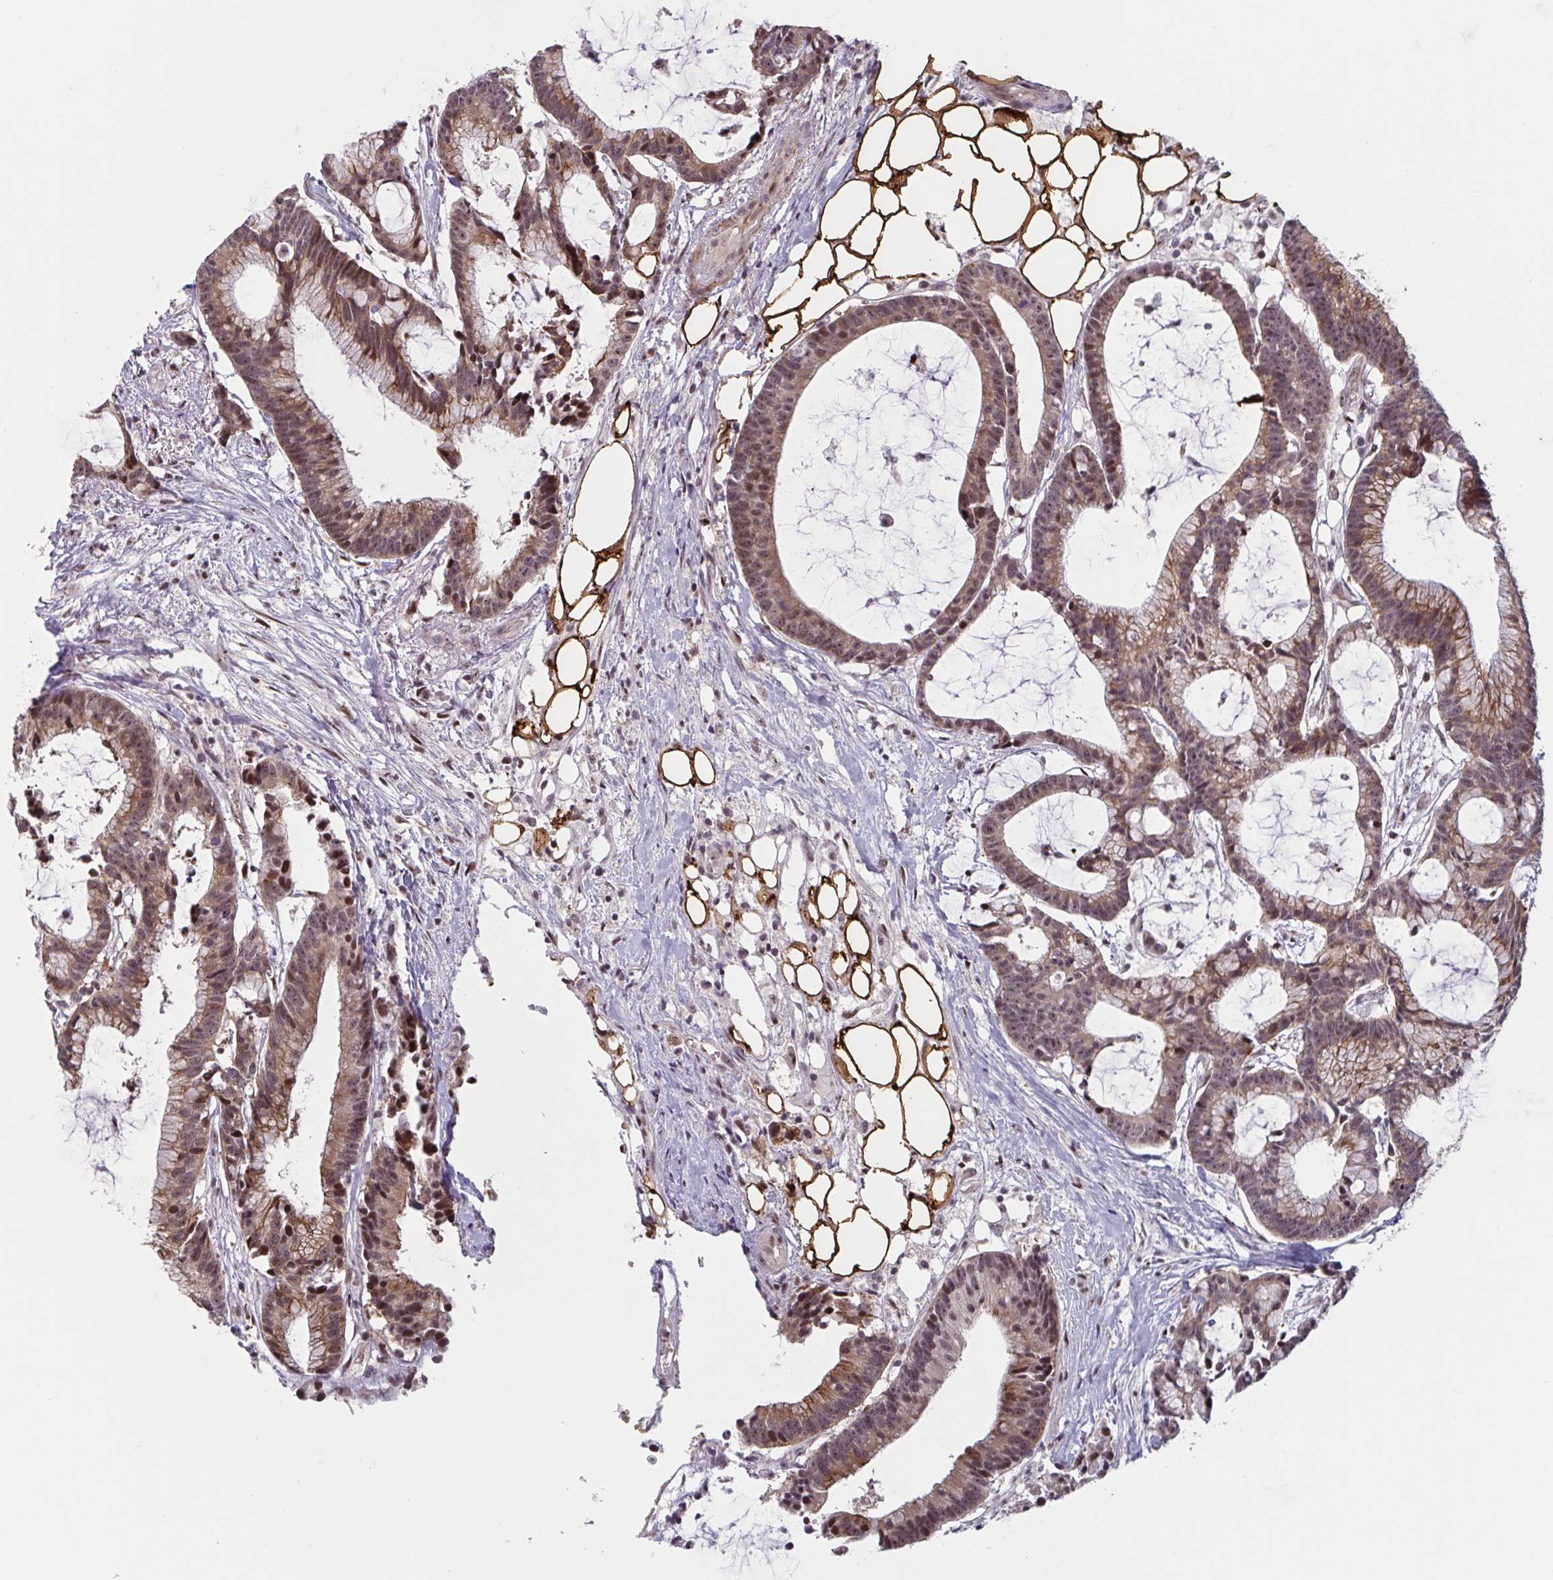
{"staining": {"intensity": "moderate", "quantity": ">75%", "location": "cytoplasmic/membranous,nuclear"}, "tissue": "colorectal cancer", "cell_type": "Tumor cells", "image_type": "cancer", "snomed": [{"axis": "morphology", "description": "Adenocarcinoma, NOS"}, {"axis": "topography", "description": "Colon"}], "caption": "A brown stain labels moderate cytoplasmic/membranous and nuclear expression of a protein in human colorectal adenocarcinoma tumor cells.", "gene": "NLRP13", "patient": {"sex": "female", "age": 78}}